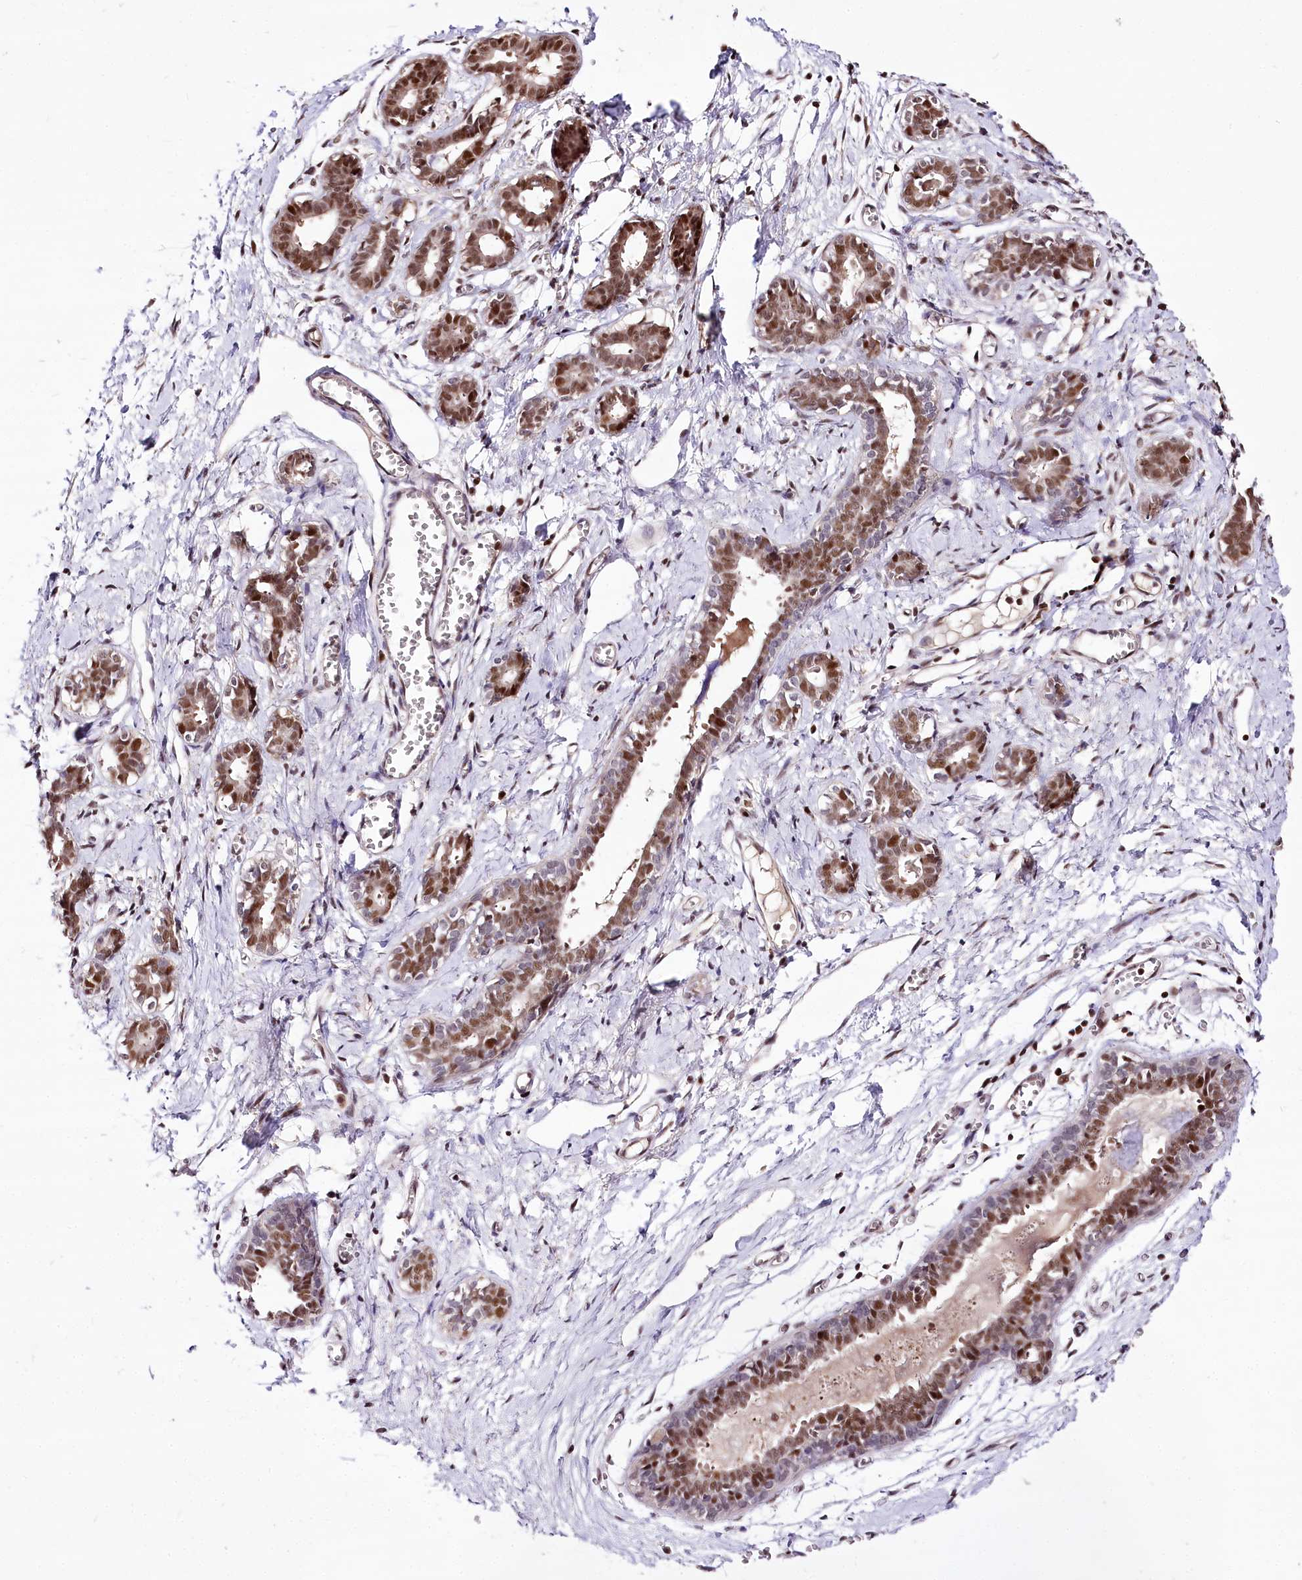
{"staining": {"intensity": "moderate", "quantity": ">75%", "location": "cytoplasmic/membranous"}, "tissue": "breast", "cell_type": "Adipocytes", "image_type": "normal", "snomed": [{"axis": "morphology", "description": "Normal tissue, NOS"}, {"axis": "topography", "description": "Breast"}], "caption": "Breast stained with a brown dye exhibits moderate cytoplasmic/membranous positive expression in approximately >75% of adipocytes.", "gene": "POLA2", "patient": {"sex": "female", "age": 27}}